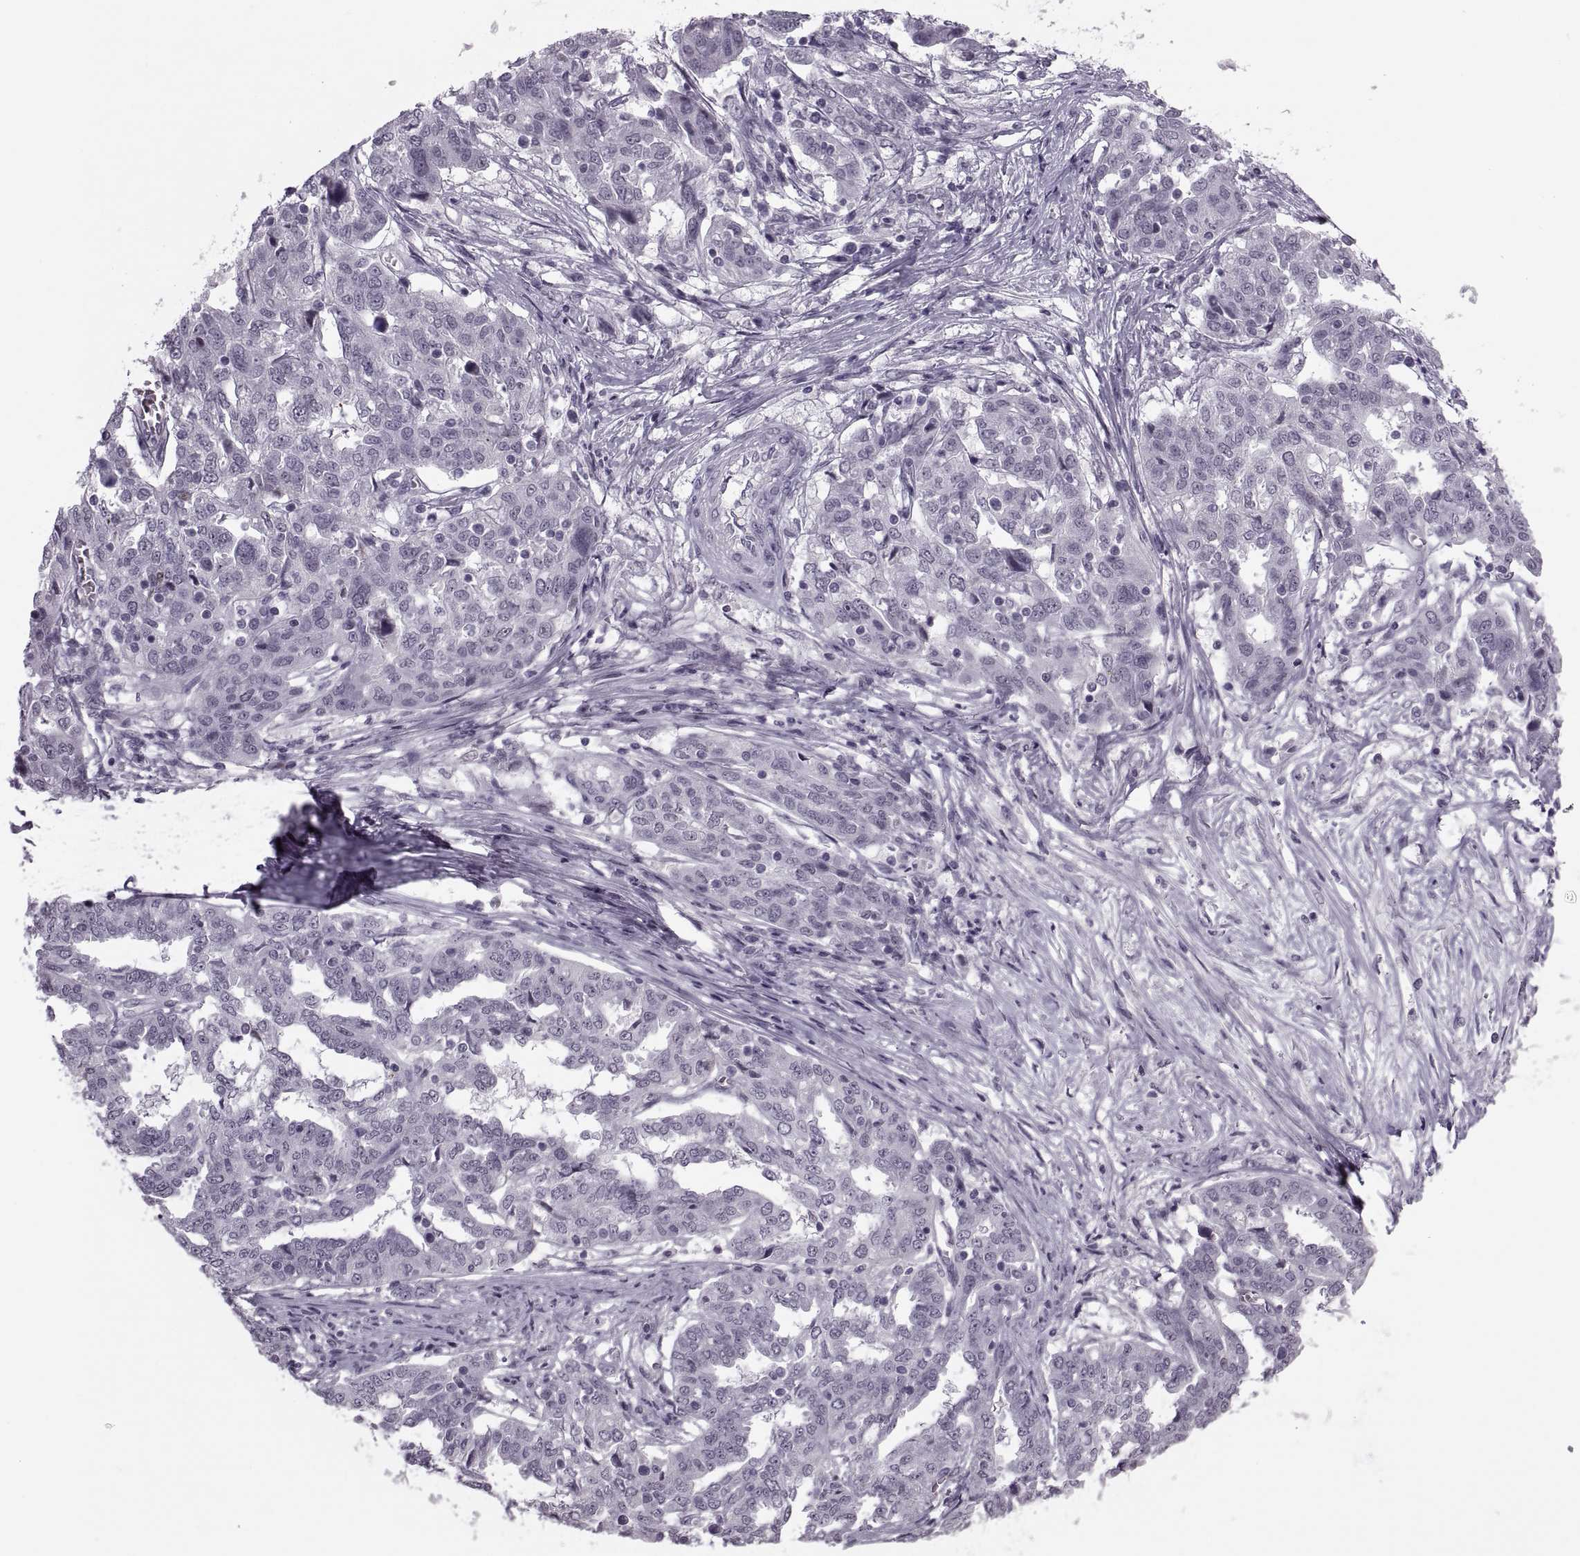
{"staining": {"intensity": "negative", "quantity": "none", "location": "none"}, "tissue": "ovarian cancer", "cell_type": "Tumor cells", "image_type": "cancer", "snomed": [{"axis": "morphology", "description": "Cystadenocarcinoma, serous, NOS"}, {"axis": "topography", "description": "Ovary"}], "caption": "DAB immunohistochemical staining of ovarian serous cystadenocarcinoma displays no significant staining in tumor cells. (DAB immunohistochemistry (IHC) with hematoxylin counter stain).", "gene": "PAGE5", "patient": {"sex": "female", "age": 67}}